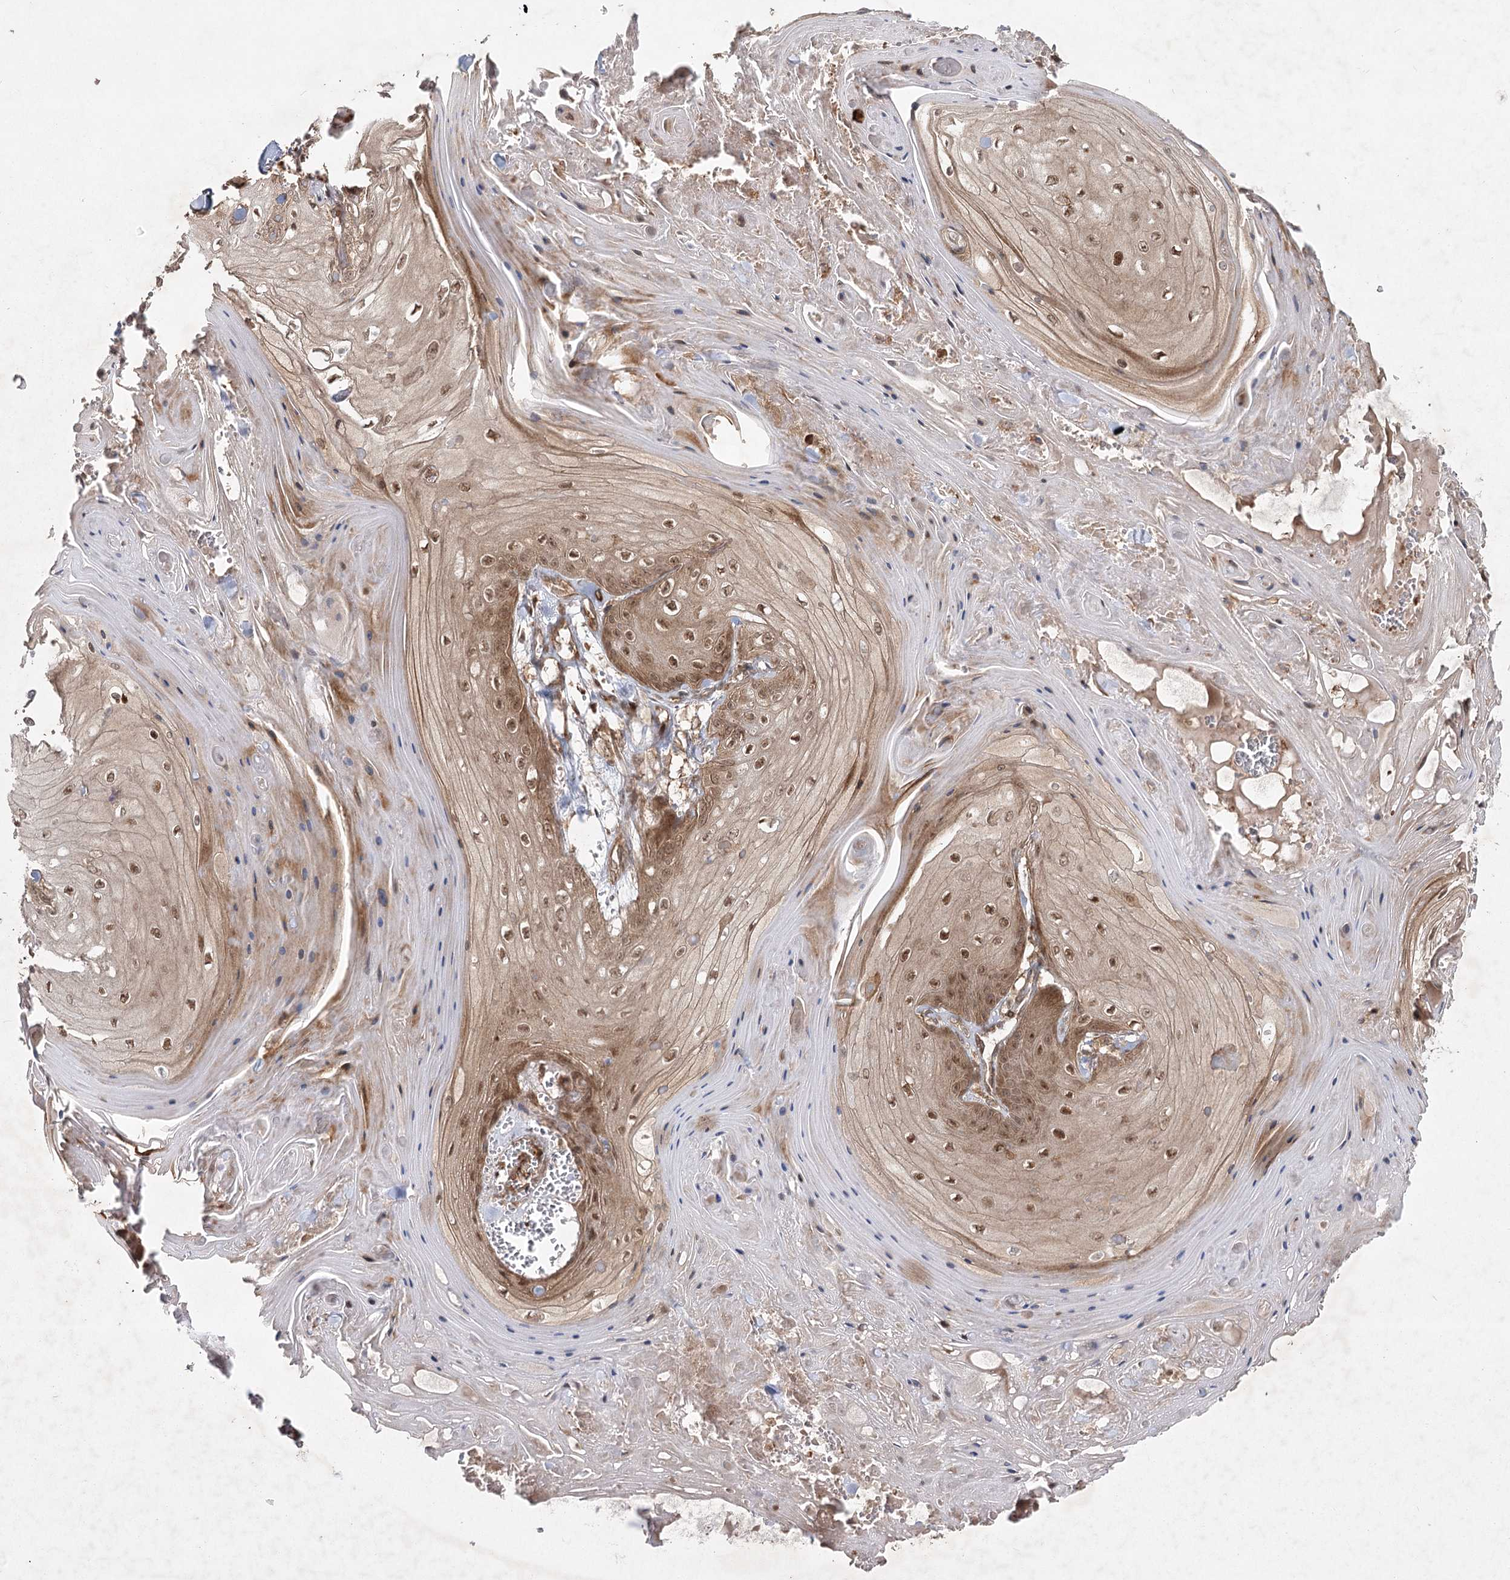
{"staining": {"intensity": "moderate", "quantity": ">75%", "location": "cytoplasmic/membranous,nuclear"}, "tissue": "skin cancer", "cell_type": "Tumor cells", "image_type": "cancer", "snomed": [{"axis": "morphology", "description": "Squamous cell carcinoma, NOS"}, {"axis": "topography", "description": "Skin"}], "caption": "Tumor cells exhibit medium levels of moderate cytoplasmic/membranous and nuclear positivity in approximately >75% of cells in human skin cancer. The staining was performed using DAB, with brown indicating positive protein expression. Nuclei are stained blue with hematoxylin.", "gene": "MDFIC", "patient": {"sex": "male", "age": 74}}